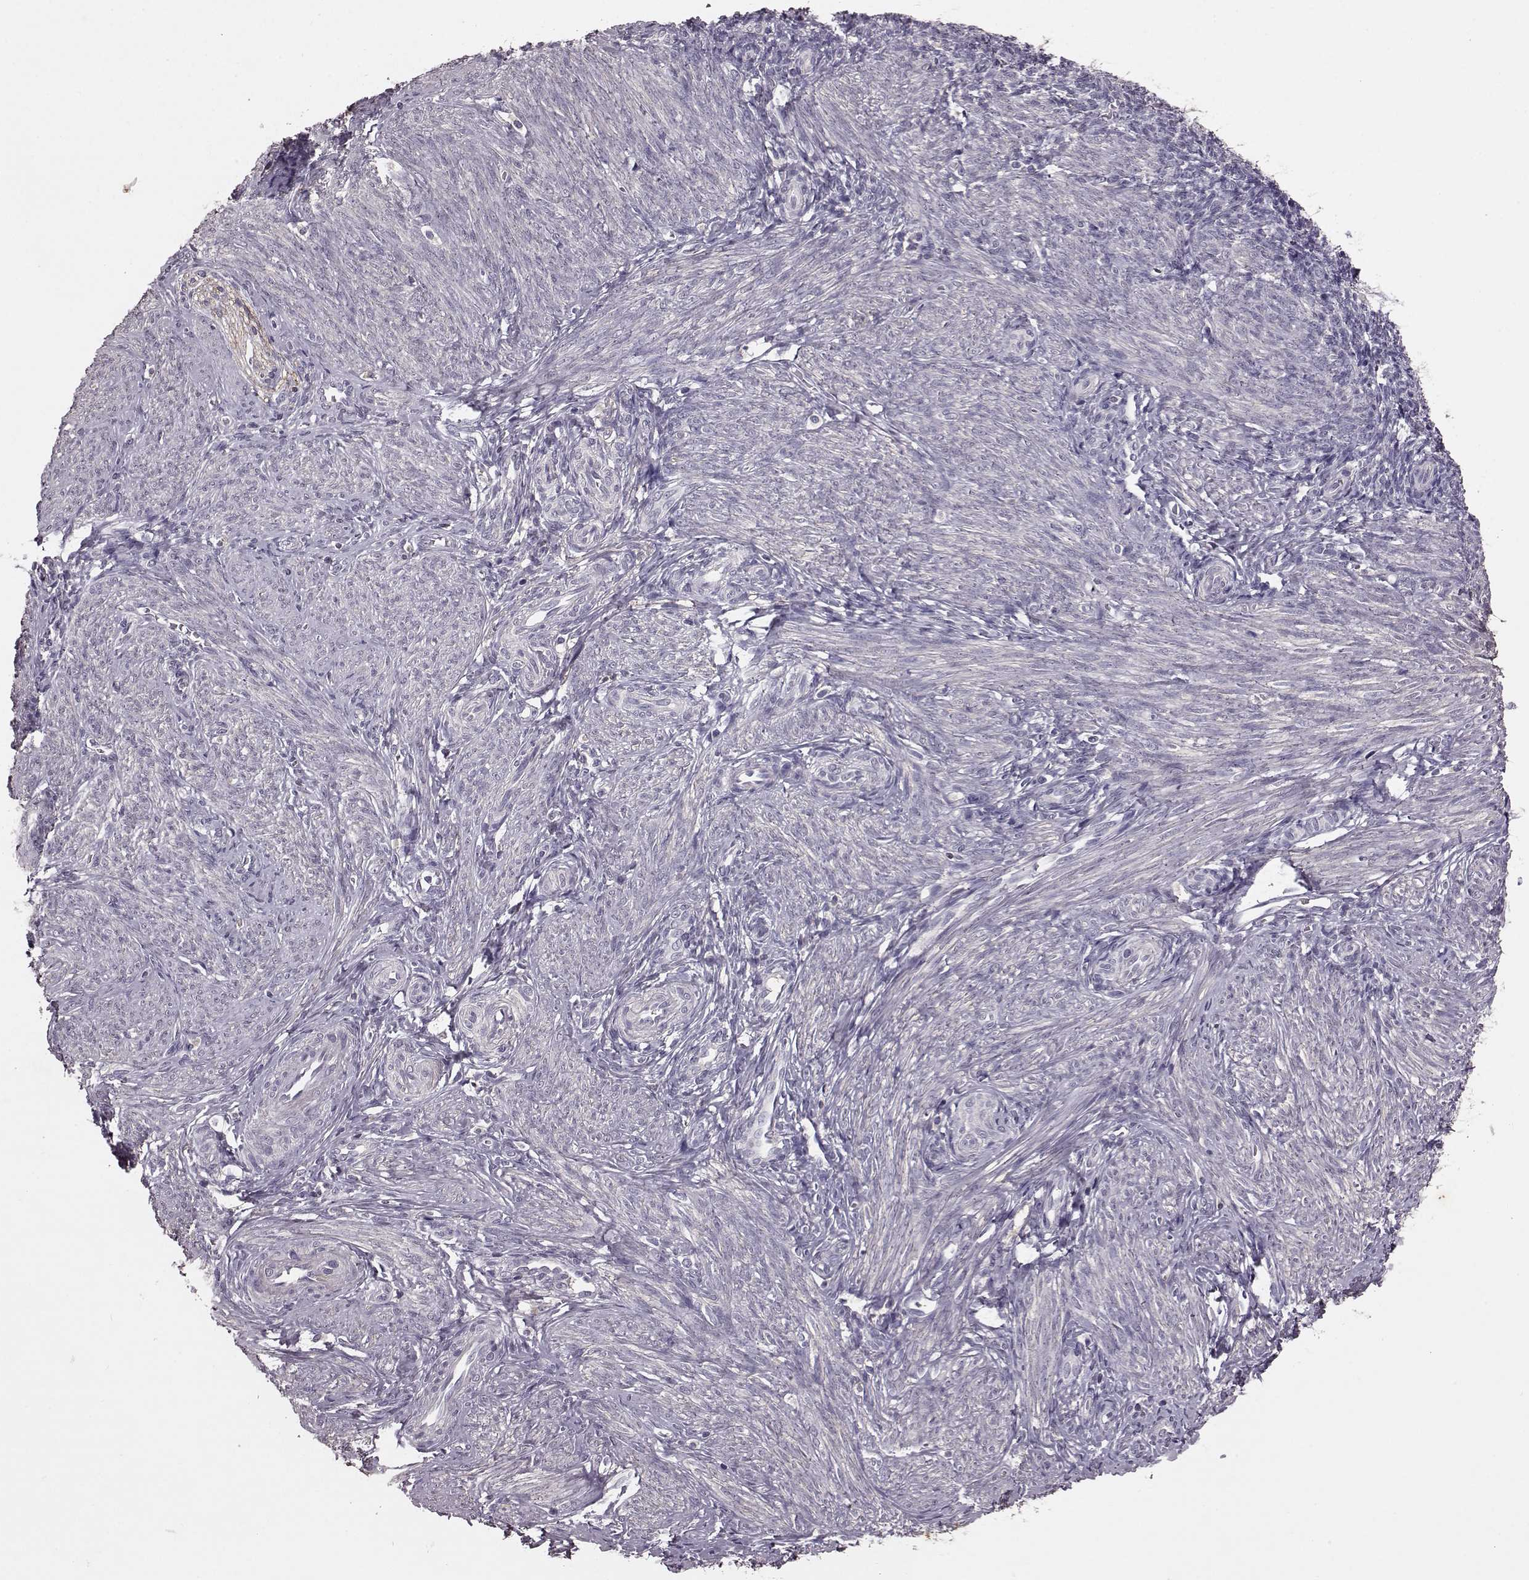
{"staining": {"intensity": "negative", "quantity": "none", "location": "none"}, "tissue": "endometrium", "cell_type": "Cells in endometrial stroma", "image_type": "normal", "snomed": [{"axis": "morphology", "description": "Normal tissue, NOS"}, {"axis": "topography", "description": "Endometrium"}], "caption": "A micrograph of endometrium stained for a protein displays no brown staining in cells in endometrial stroma. (Brightfield microscopy of DAB (3,3'-diaminobenzidine) IHC at high magnification).", "gene": "FRRS1L", "patient": {"sex": "female", "age": 40}}